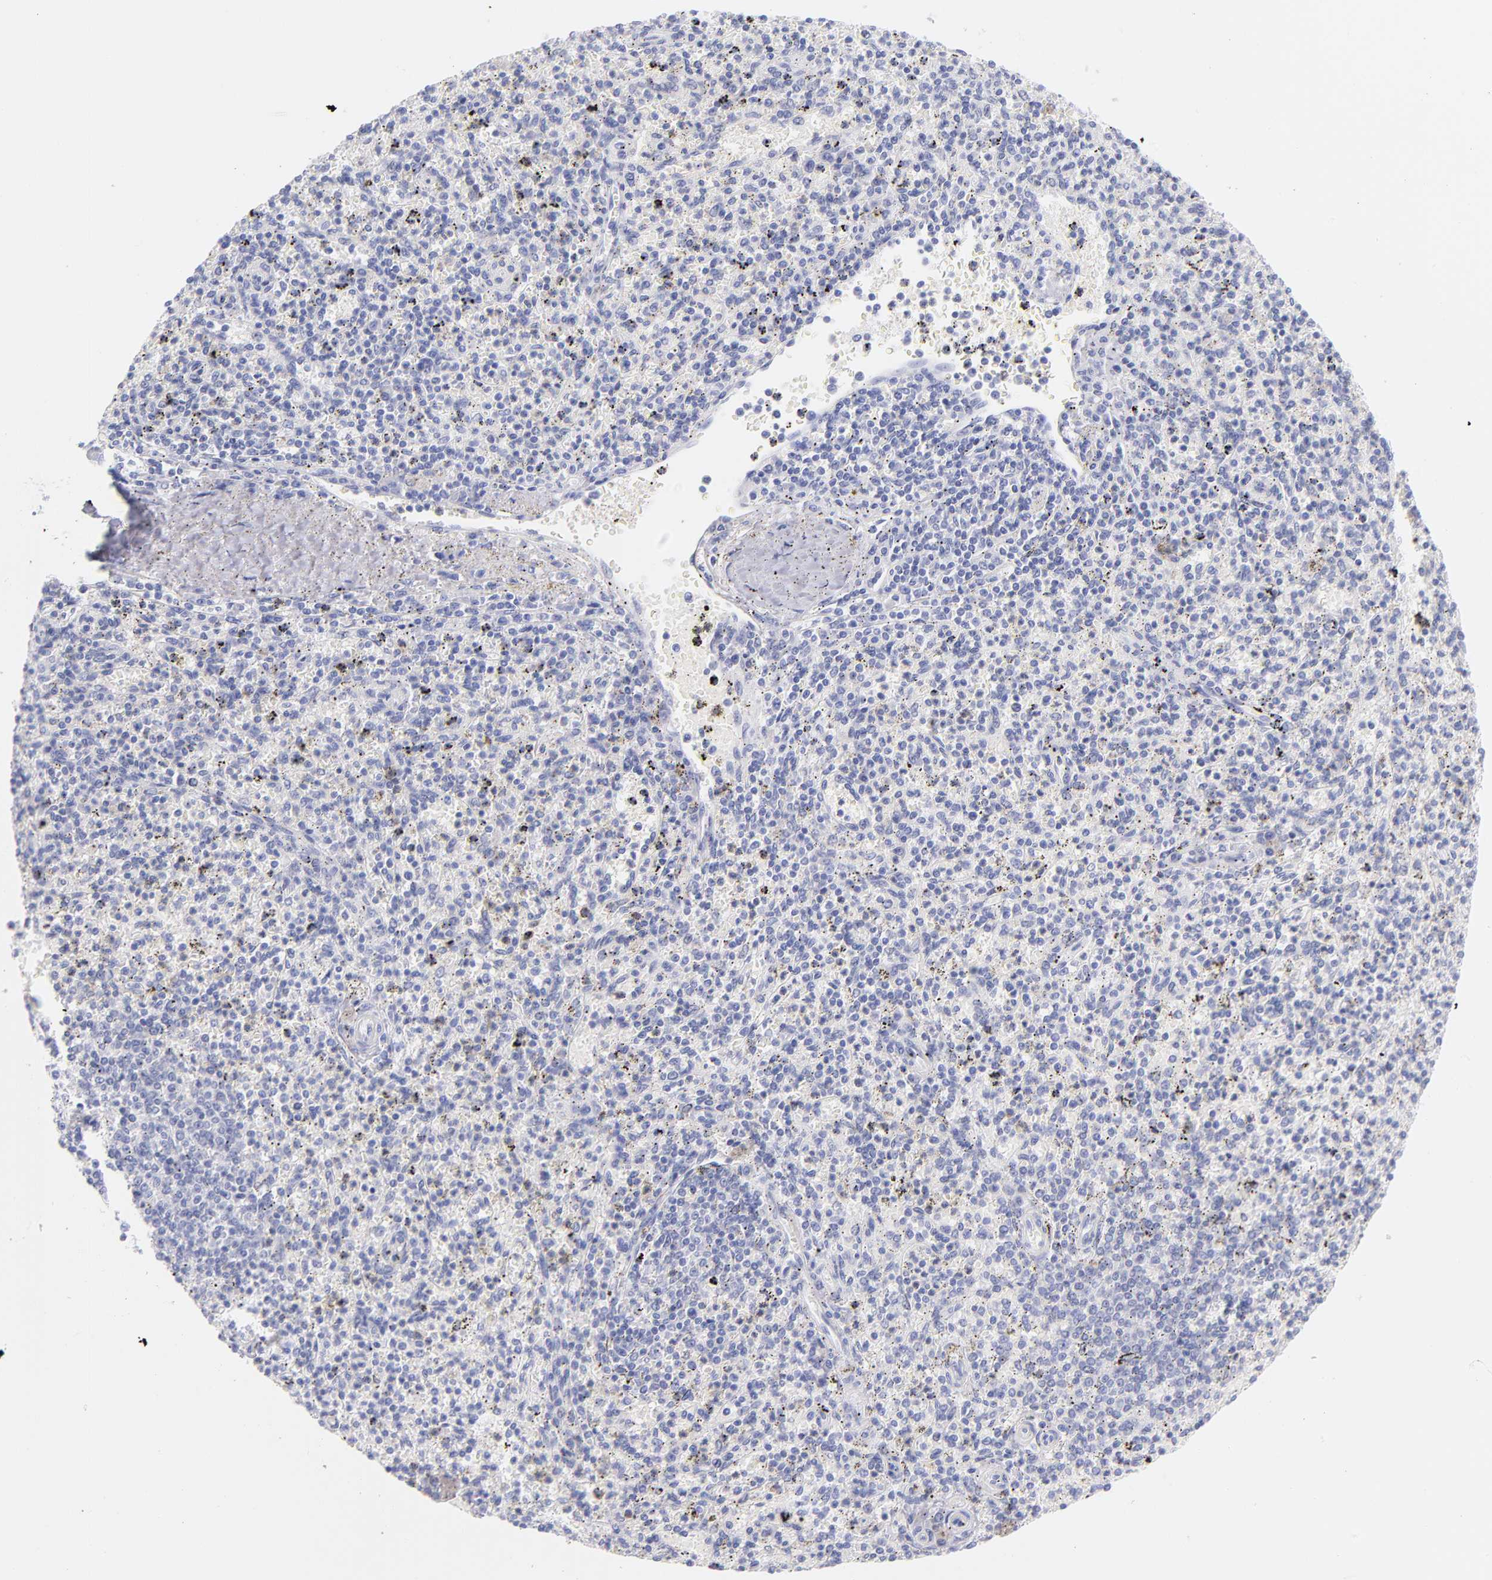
{"staining": {"intensity": "negative", "quantity": "none", "location": "none"}, "tissue": "spleen", "cell_type": "Cells in red pulp", "image_type": "normal", "snomed": [{"axis": "morphology", "description": "Normal tissue, NOS"}, {"axis": "topography", "description": "Spleen"}], "caption": "A high-resolution micrograph shows immunohistochemistry staining of unremarkable spleen, which reveals no significant staining in cells in red pulp. The staining is performed using DAB brown chromogen with nuclei counter-stained in using hematoxylin.", "gene": "SCGN", "patient": {"sex": "male", "age": 72}}